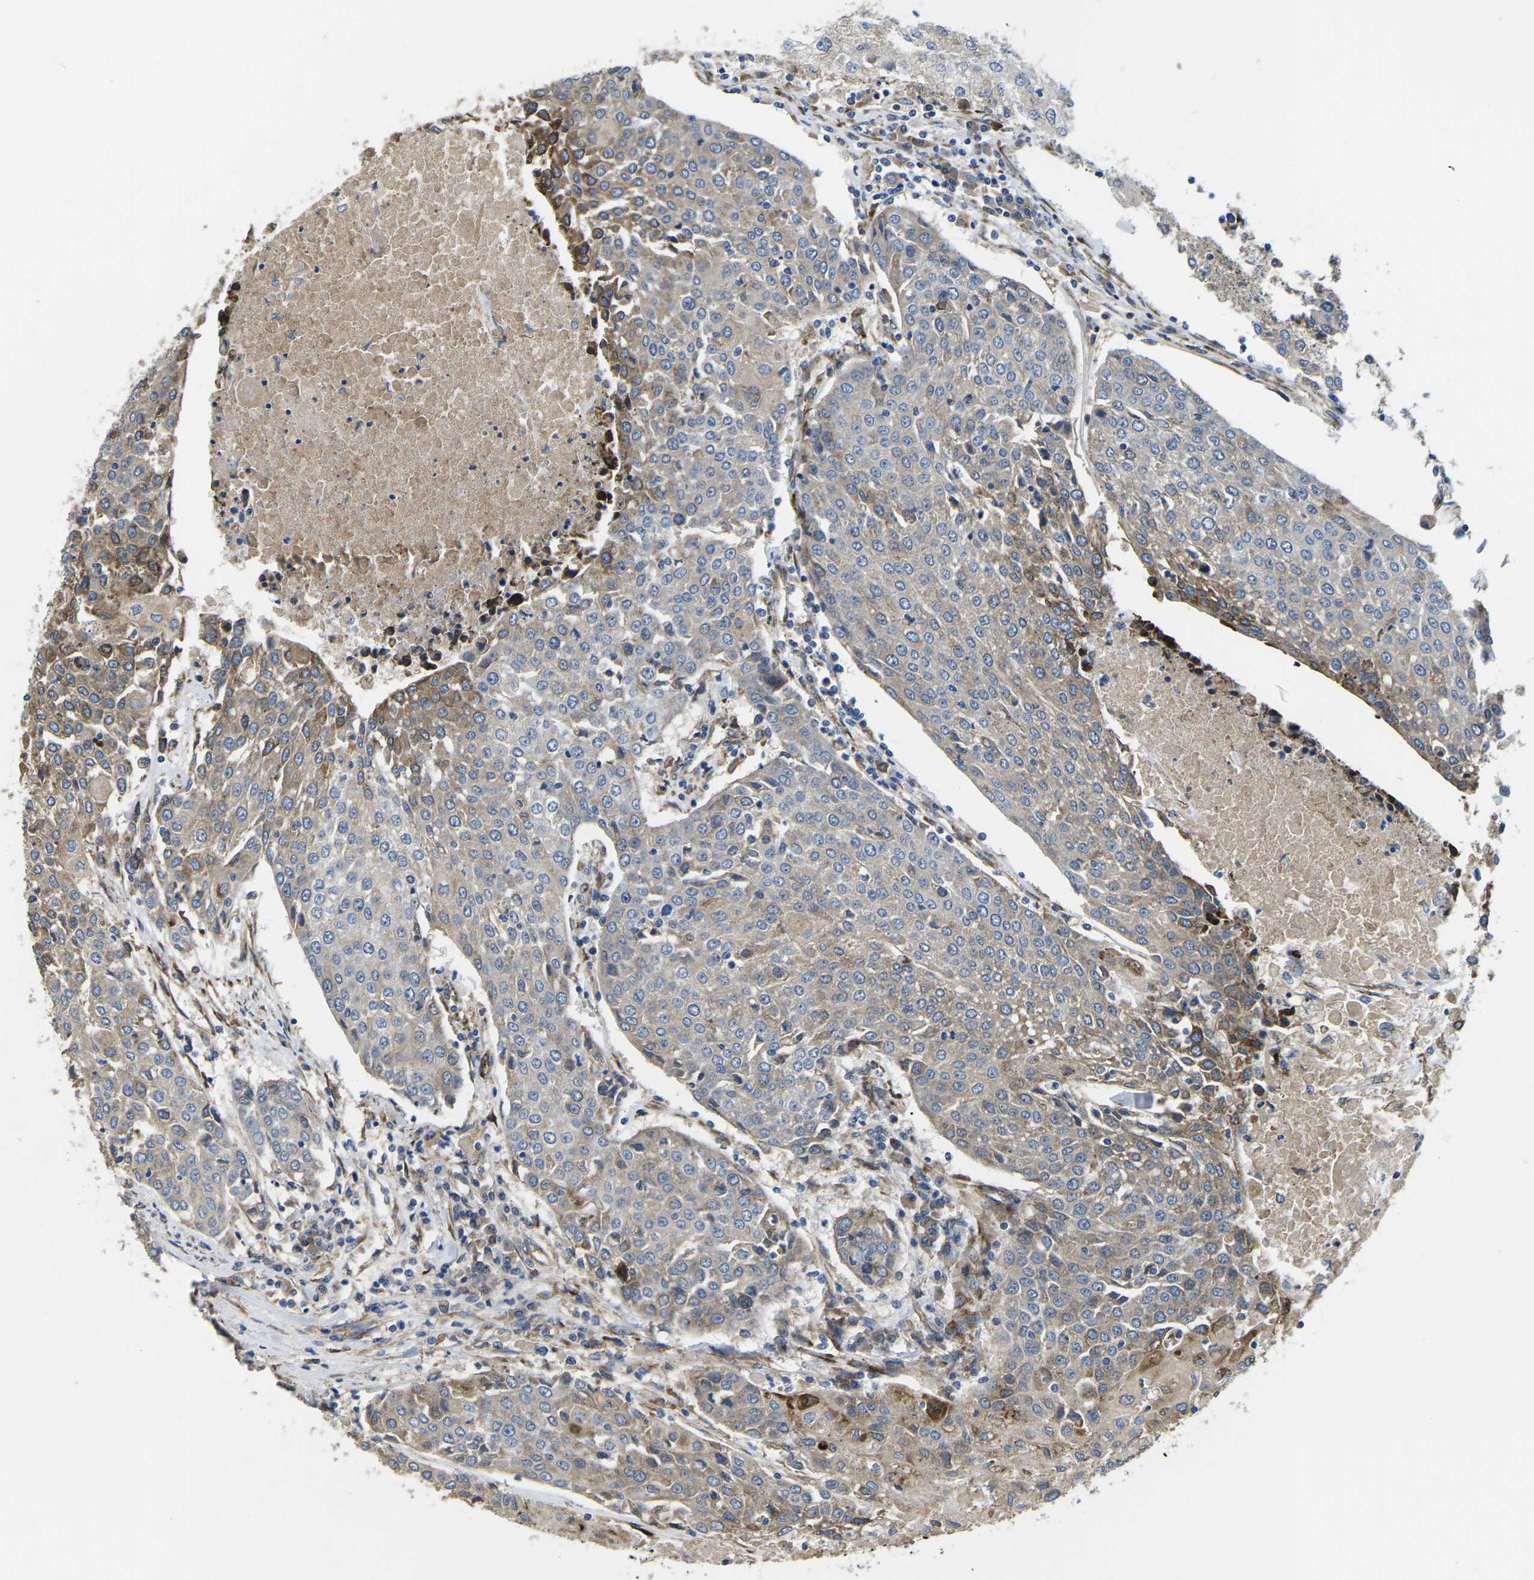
{"staining": {"intensity": "moderate", "quantity": "<25%", "location": "cytoplasmic/membranous"}, "tissue": "urothelial cancer", "cell_type": "Tumor cells", "image_type": "cancer", "snomed": [{"axis": "morphology", "description": "Urothelial carcinoma, High grade"}, {"axis": "topography", "description": "Urinary bladder"}], "caption": "Urothelial cancer stained with DAB (3,3'-diaminobenzidine) IHC exhibits low levels of moderate cytoplasmic/membranous staining in approximately <25% of tumor cells.", "gene": "PDZD8", "patient": {"sex": "female", "age": 85}}